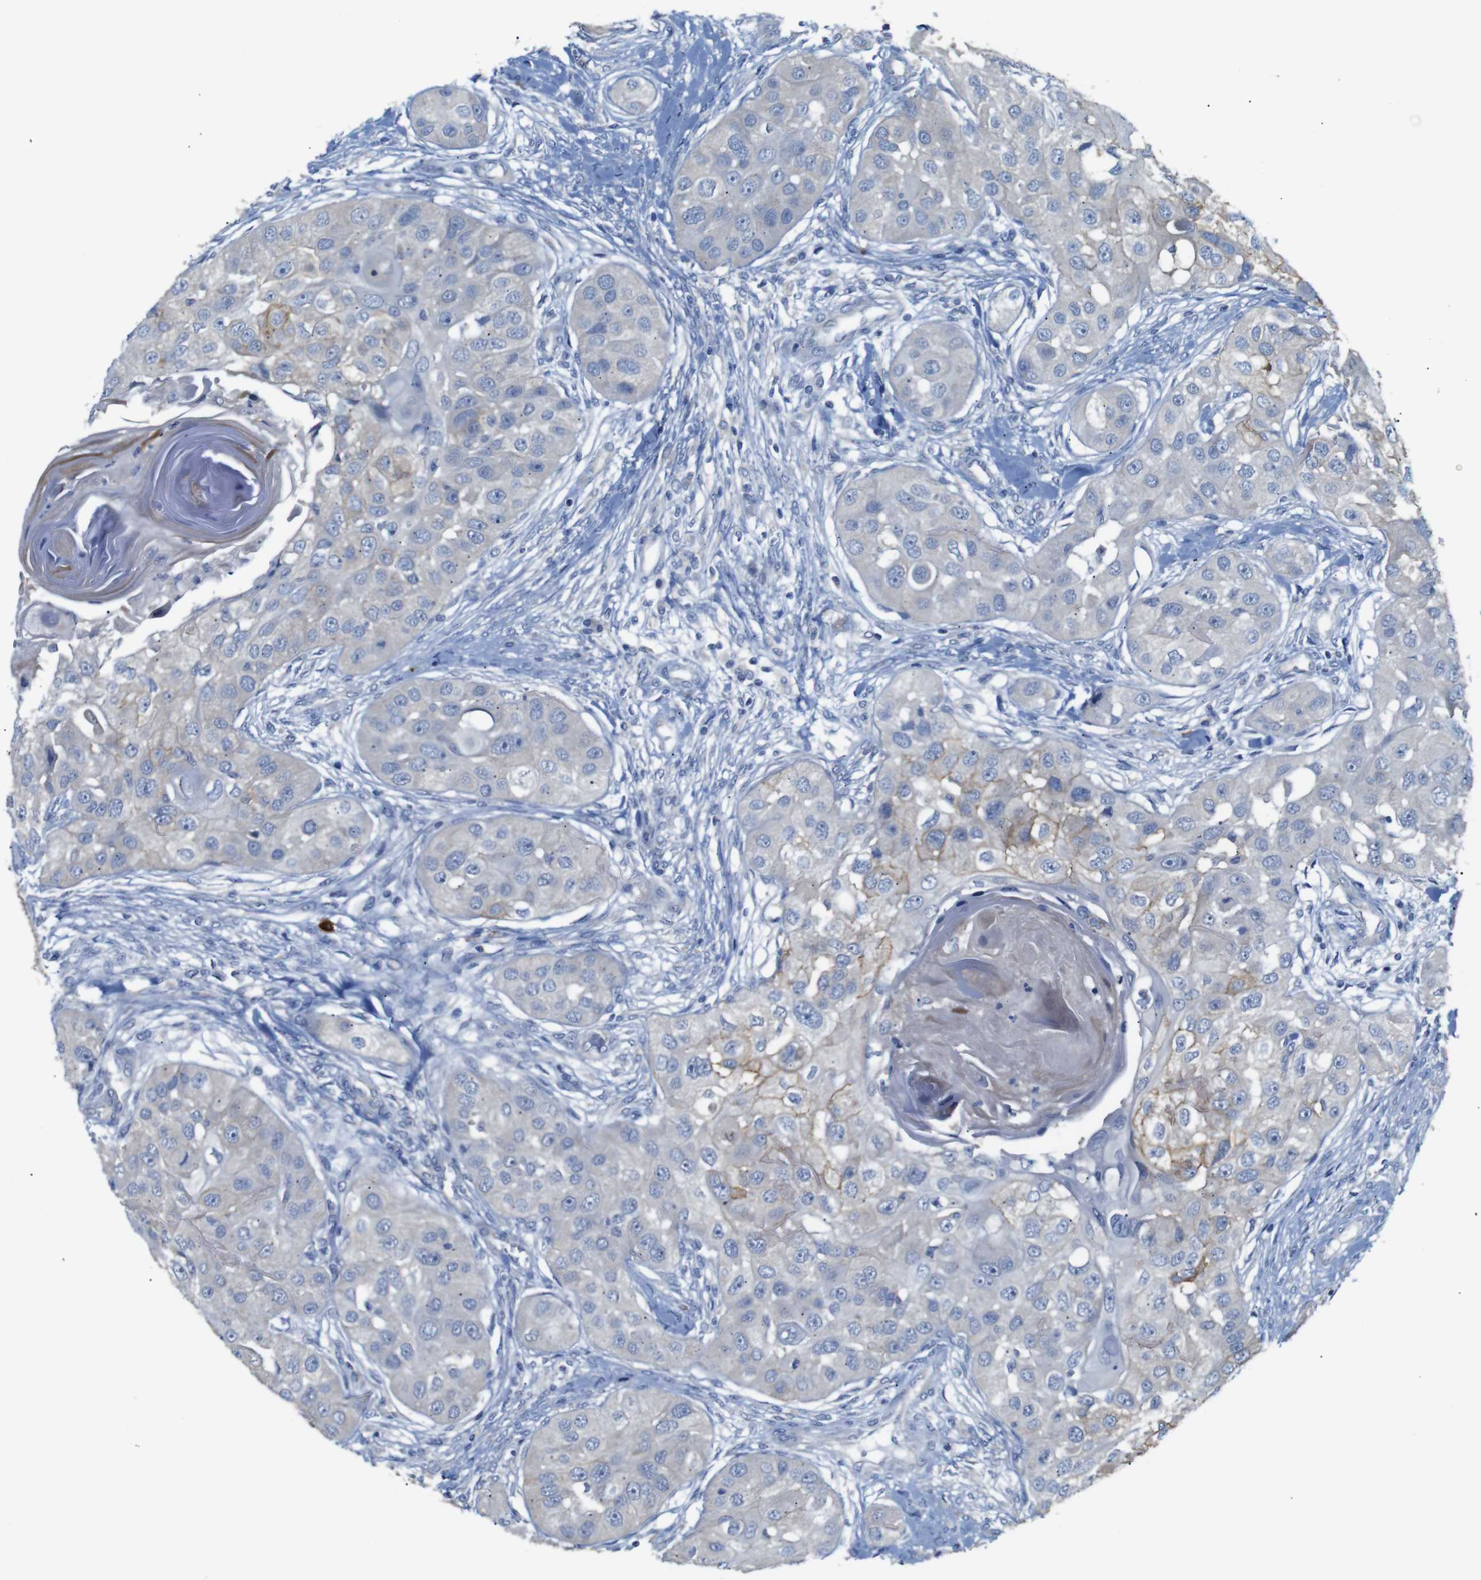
{"staining": {"intensity": "weak", "quantity": "<25%", "location": "cytoplasmic/membranous"}, "tissue": "head and neck cancer", "cell_type": "Tumor cells", "image_type": "cancer", "snomed": [{"axis": "morphology", "description": "Normal tissue, NOS"}, {"axis": "morphology", "description": "Squamous cell carcinoma, NOS"}, {"axis": "topography", "description": "Skeletal muscle"}, {"axis": "topography", "description": "Head-Neck"}], "caption": "Photomicrograph shows no protein positivity in tumor cells of squamous cell carcinoma (head and neck) tissue. (DAB (3,3'-diaminobenzidine) IHC, high magnification).", "gene": "ALOX15", "patient": {"sex": "male", "age": 51}}